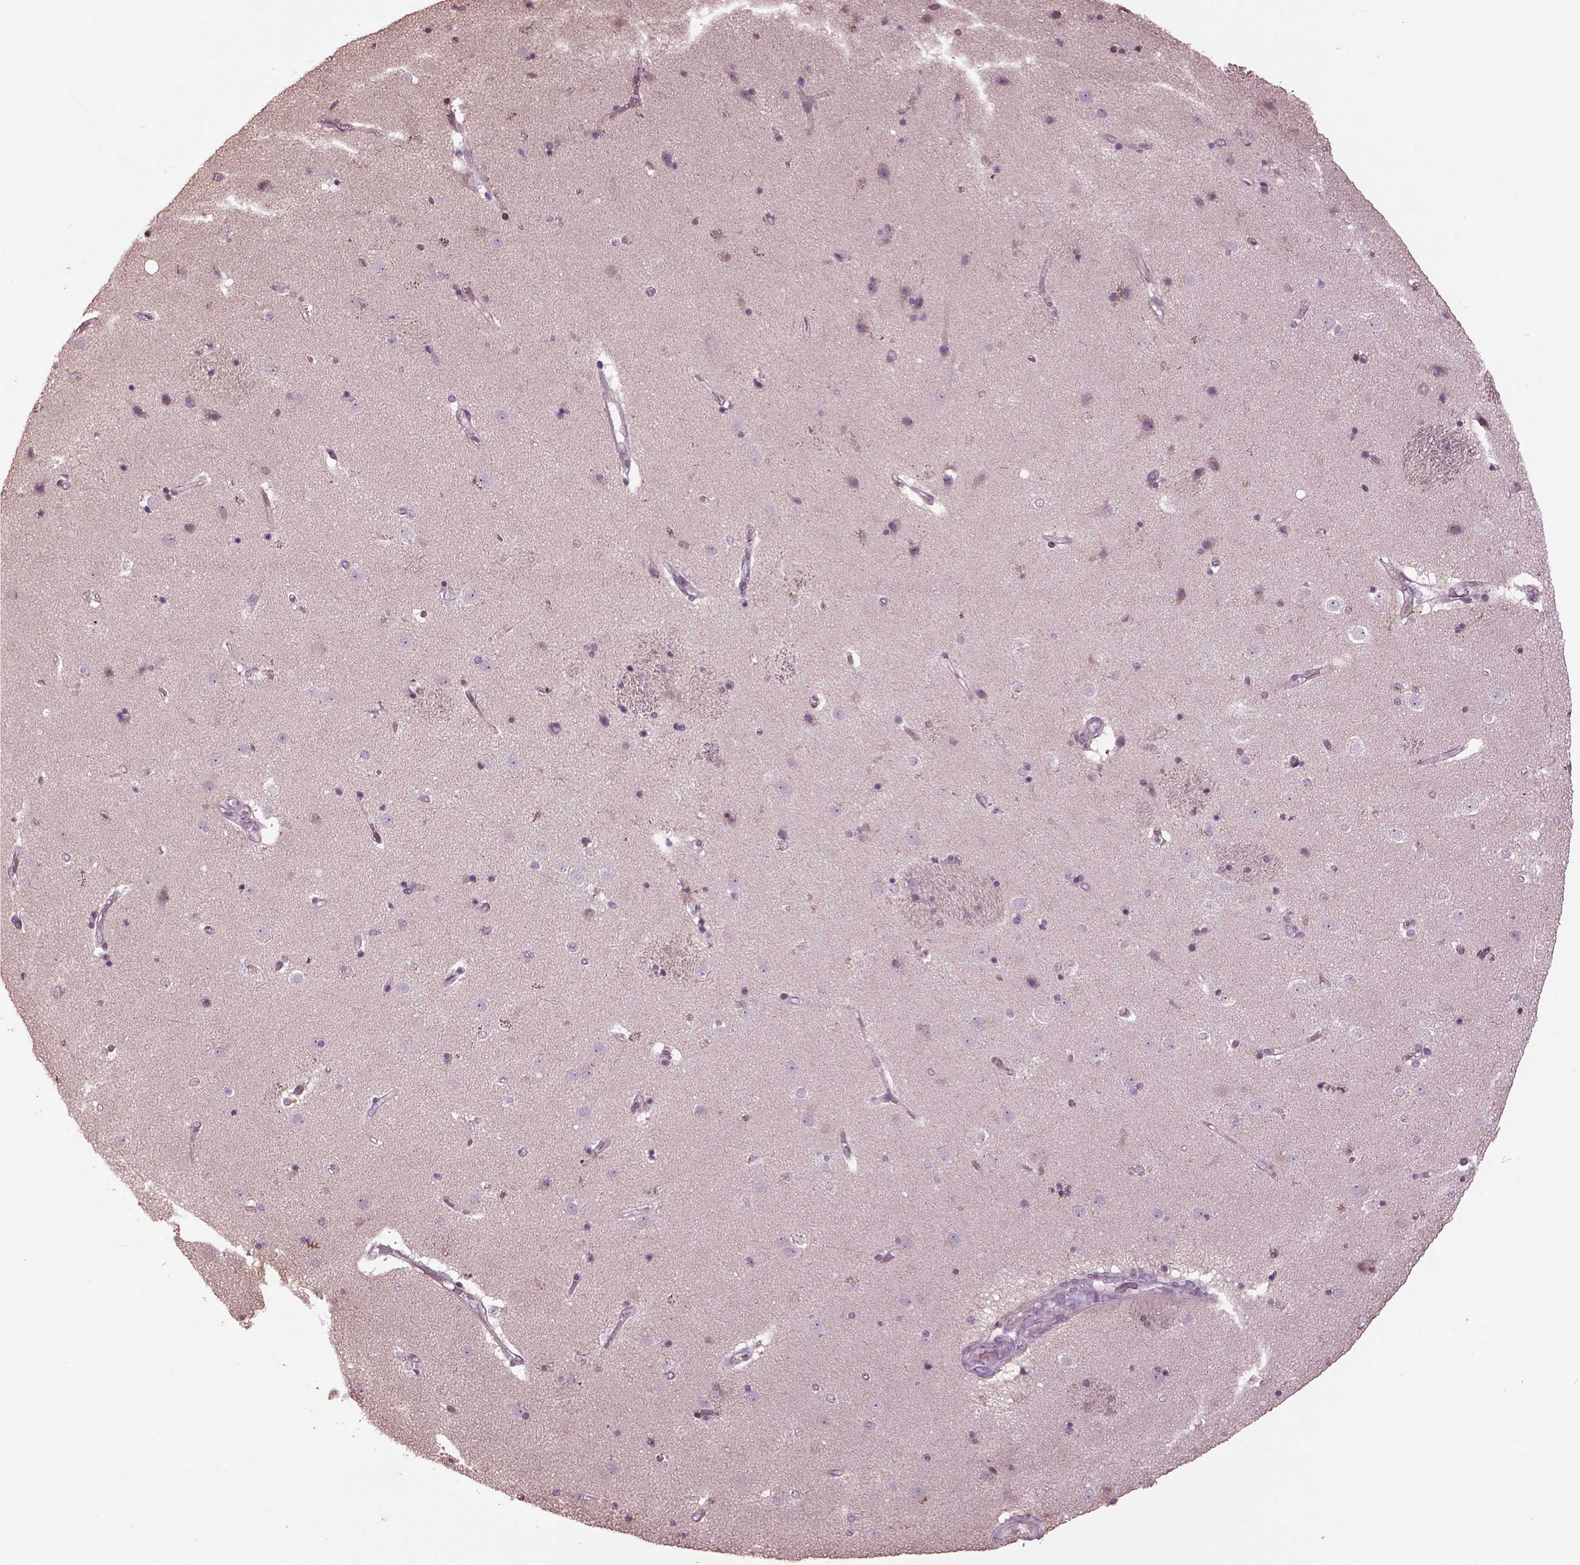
{"staining": {"intensity": "negative", "quantity": "none", "location": "none"}, "tissue": "caudate", "cell_type": "Glial cells", "image_type": "normal", "snomed": [{"axis": "morphology", "description": "Normal tissue, NOS"}, {"axis": "topography", "description": "Lateral ventricle wall"}], "caption": "Micrograph shows no protein staining in glial cells of normal caudate.", "gene": "GAL", "patient": {"sex": "female", "age": 71}}